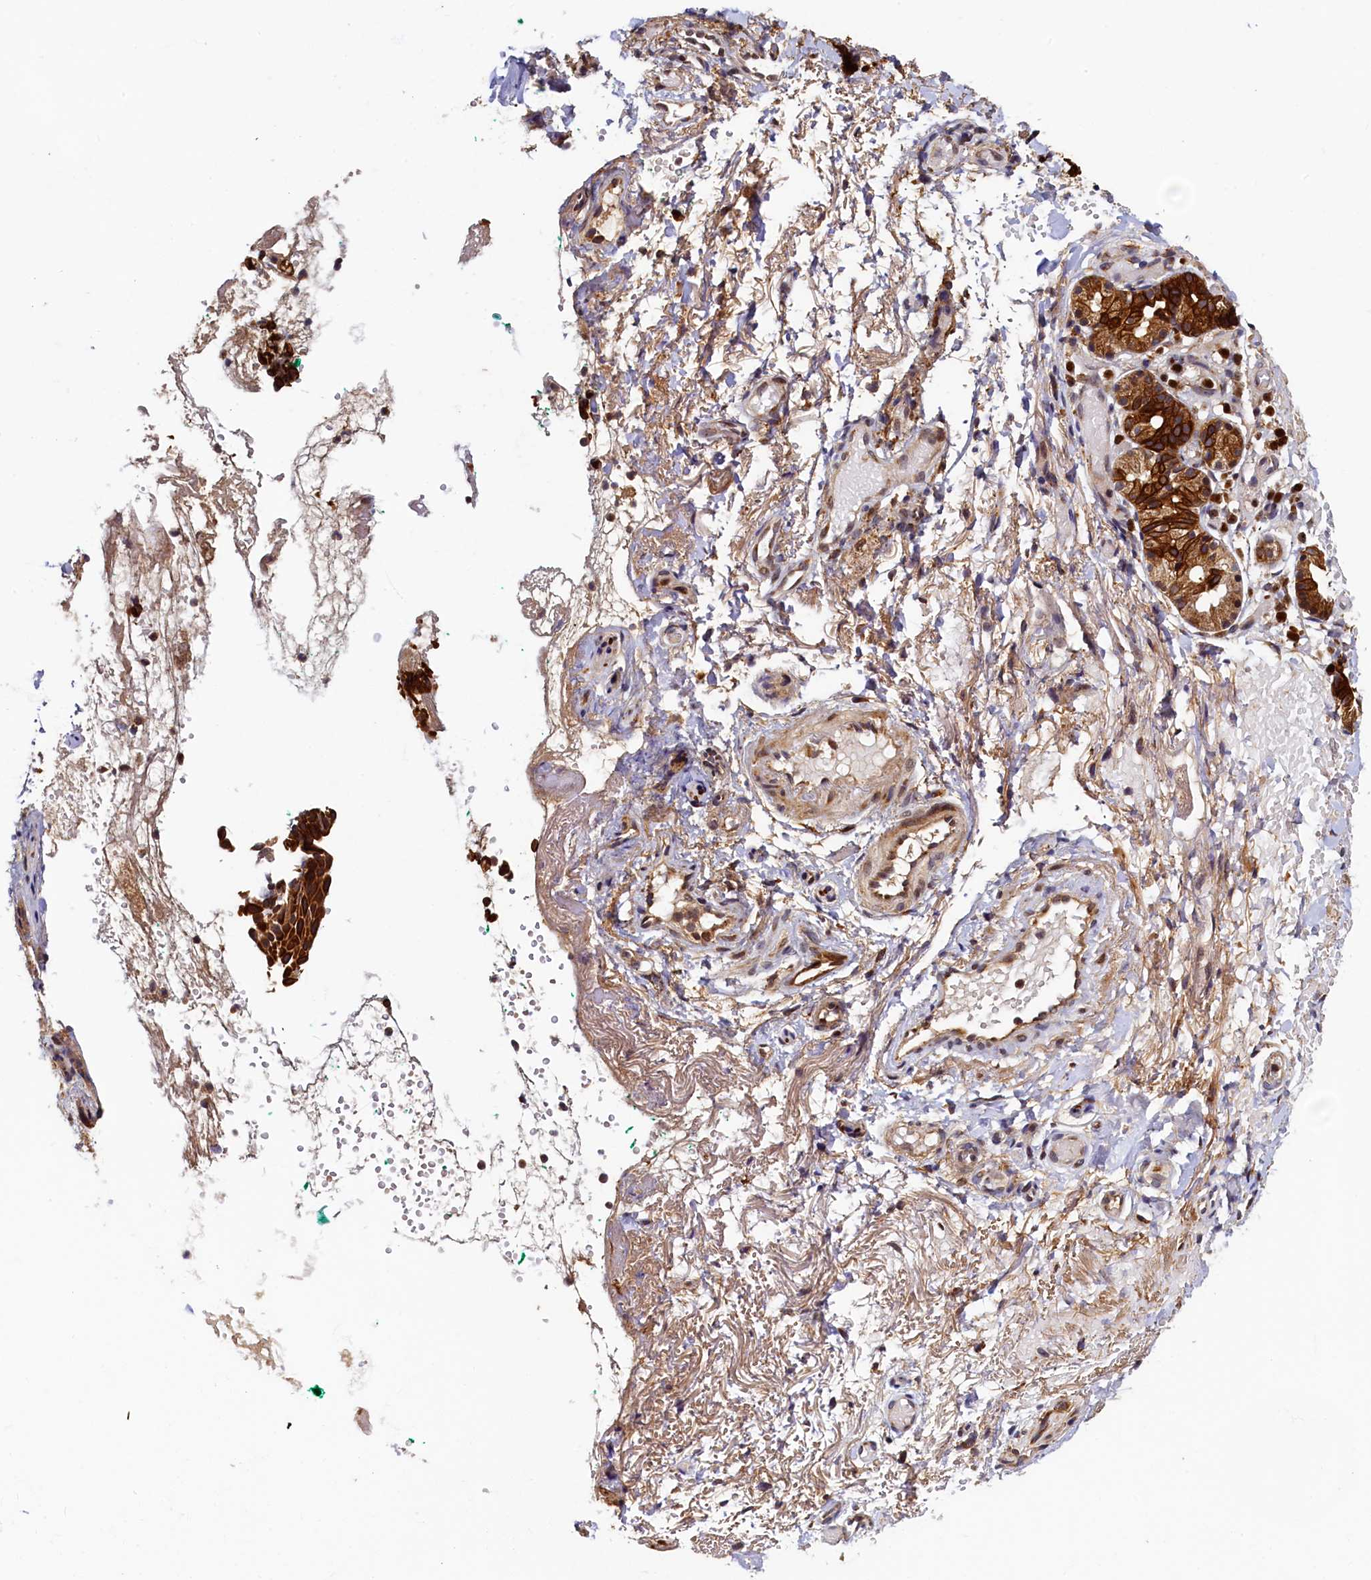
{"staining": {"intensity": "strong", "quantity": "25%-75%", "location": "cytoplasmic/membranous,nuclear"}, "tissue": "adipose tissue", "cell_type": "Adipocytes", "image_type": "normal", "snomed": [{"axis": "morphology", "description": "Normal tissue, NOS"}, {"axis": "morphology", "description": "Basal cell carcinoma"}, {"axis": "topography", "description": "Cartilage tissue"}, {"axis": "topography", "description": "Nasopharynx"}, {"axis": "topography", "description": "Oral tissue"}], "caption": "Immunohistochemistry staining of normal adipose tissue, which shows high levels of strong cytoplasmic/membranous,nuclear positivity in approximately 25%-75% of adipocytes indicating strong cytoplasmic/membranous,nuclear protein positivity. The staining was performed using DAB (3,3'-diaminobenzidine) (brown) for protein detection and nuclei were counterstained in hematoxylin (blue).", "gene": "NCKAP5L", "patient": {"sex": "female", "age": 77}}